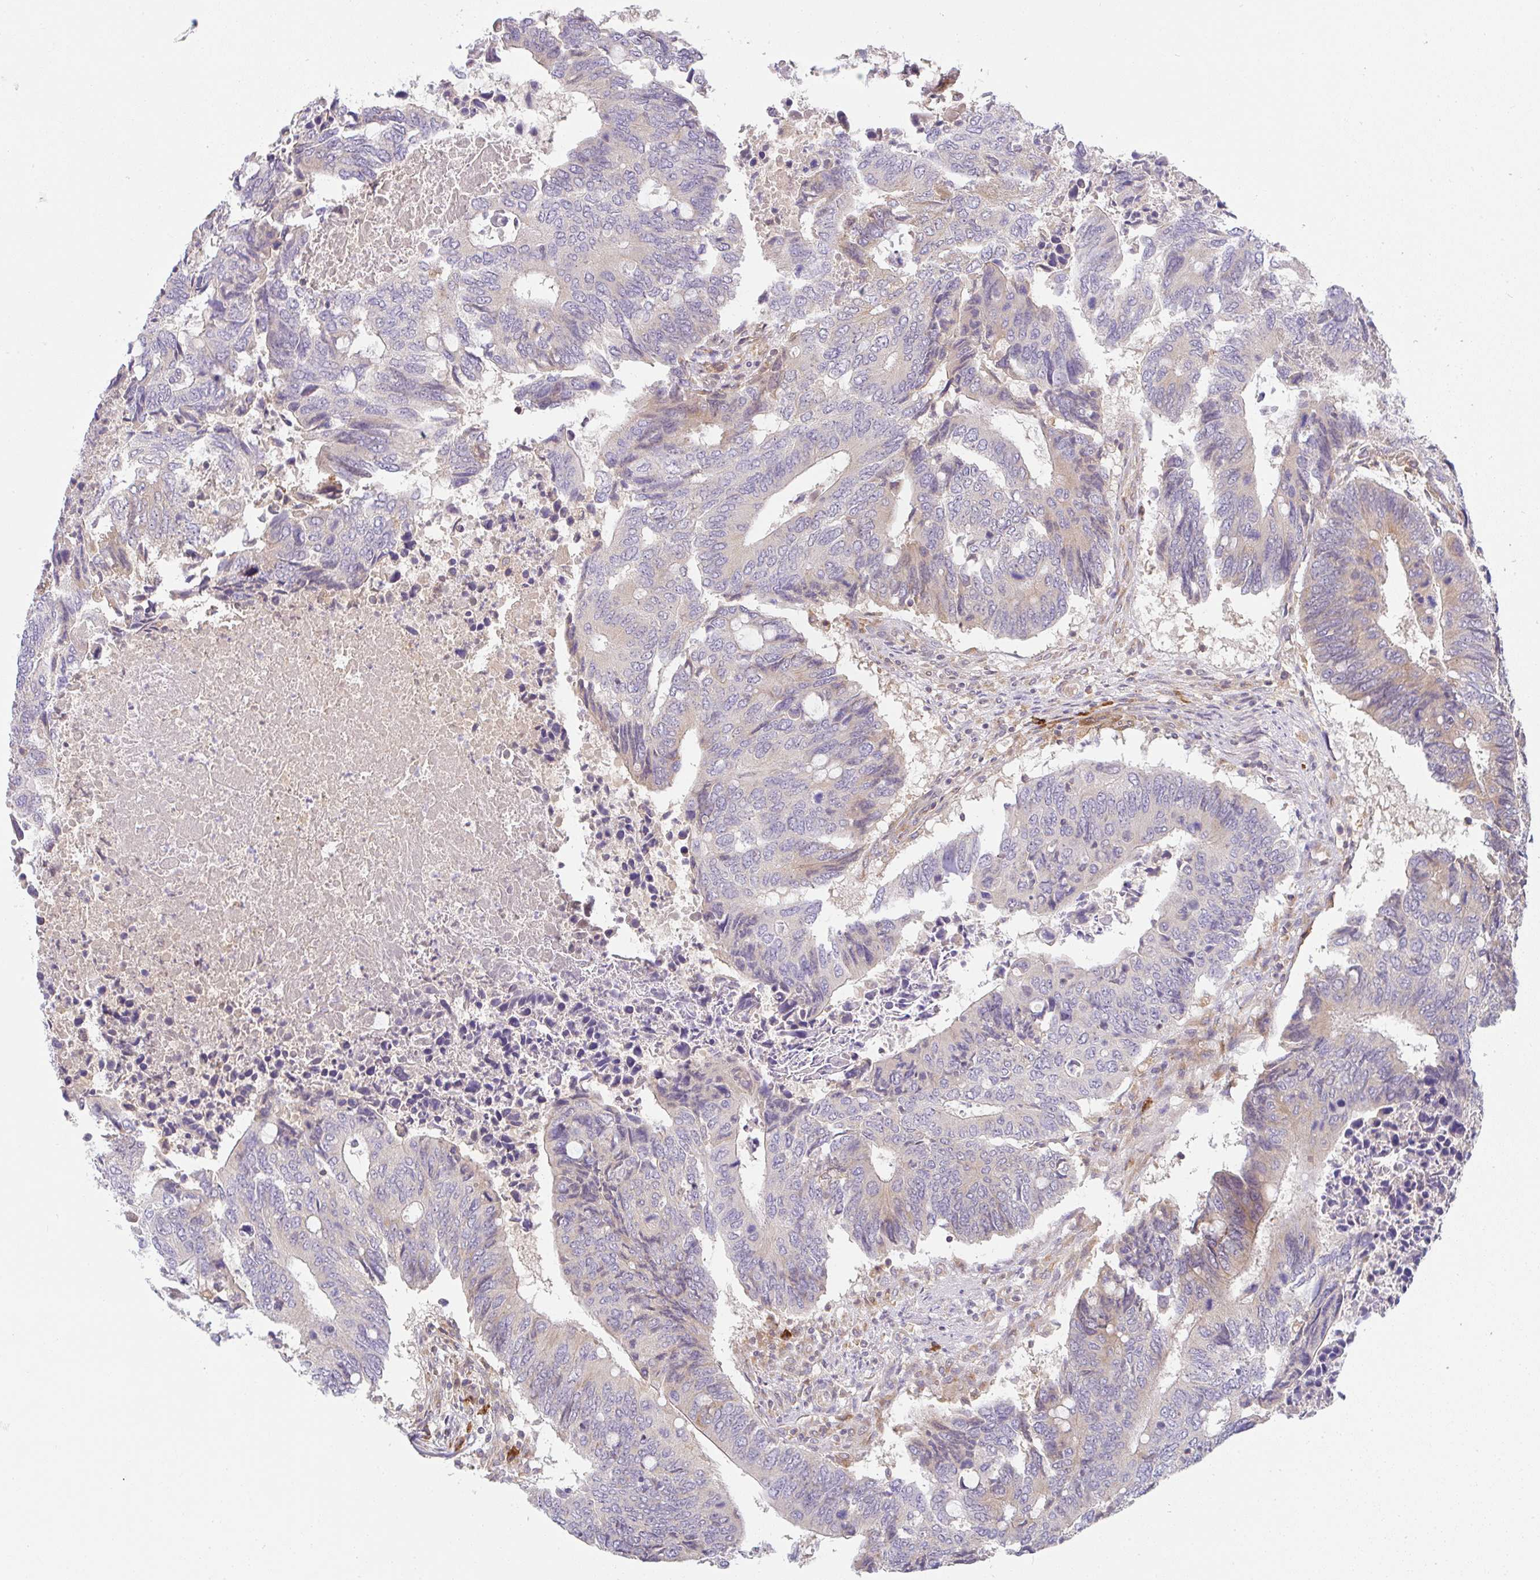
{"staining": {"intensity": "weak", "quantity": "<25%", "location": "cytoplasmic/membranous"}, "tissue": "colorectal cancer", "cell_type": "Tumor cells", "image_type": "cancer", "snomed": [{"axis": "morphology", "description": "Adenocarcinoma, NOS"}, {"axis": "topography", "description": "Colon"}], "caption": "Immunohistochemistry of human colorectal cancer displays no positivity in tumor cells. (DAB (3,3'-diaminobenzidine) IHC visualized using brightfield microscopy, high magnification).", "gene": "DERL2", "patient": {"sex": "male", "age": 87}}